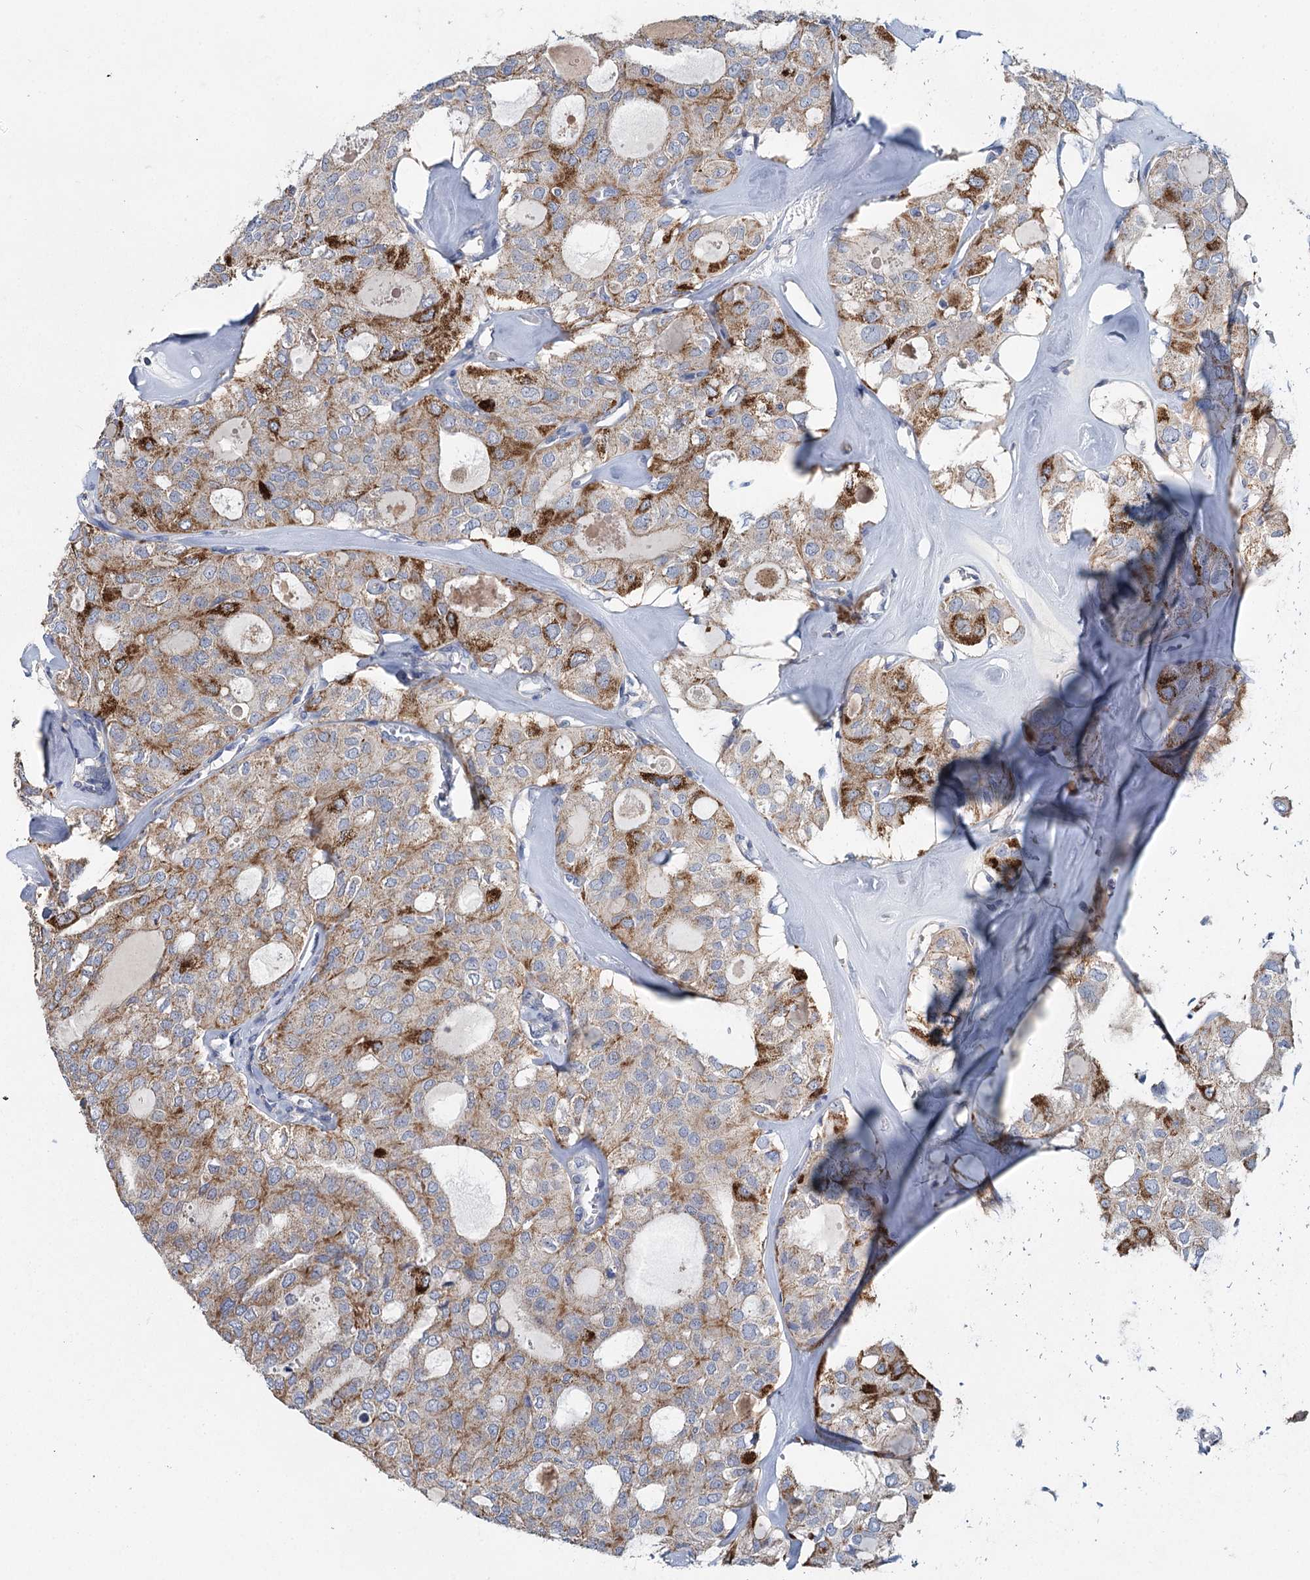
{"staining": {"intensity": "moderate", "quantity": "<25%", "location": "cytoplasmic/membranous"}, "tissue": "thyroid cancer", "cell_type": "Tumor cells", "image_type": "cancer", "snomed": [{"axis": "morphology", "description": "Follicular adenoma carcinoma, NOS"}, {"axis": "topography", "description": "Thyroid gland"}], "caption": "A photomicrograph showing moderate cytoplasmic/membranous positivity in about <25% of tumor cells in thyroid follicular adenoma carcinoma, as visualized by brown immunohistochemical staining.", "gene": "ANKRD16", "patient": {"sex": "male", "age": 75}}